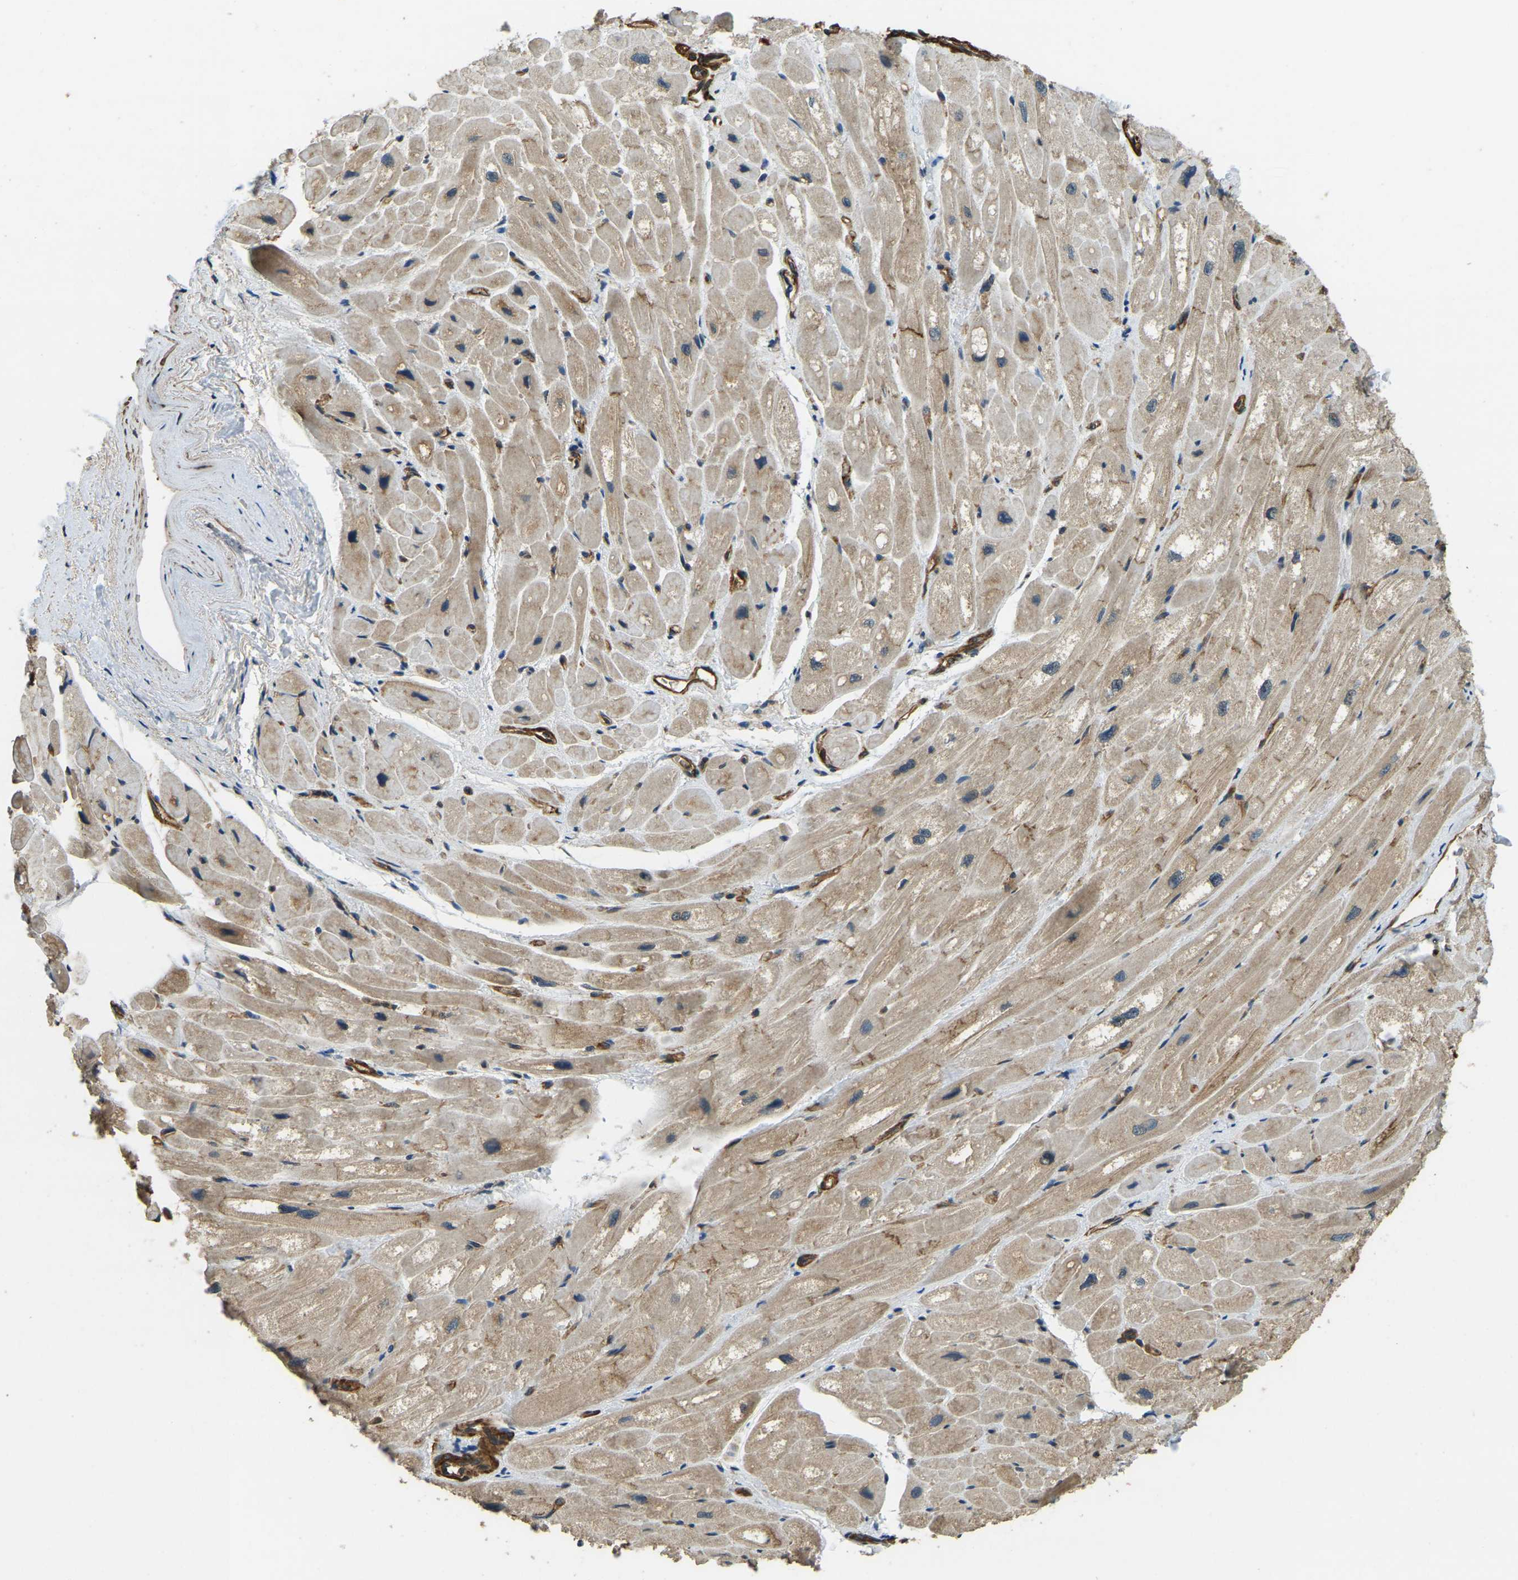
{"staining": {"intensity": "moderate", "quantity": ">75%", "location": "cytoplasmic/membranous"}, "tissue": "heart muscle", "cell_type": "Cardiomyocytes", "image_type": "normal", "snomed": [{"axis": "morphology", "description": "Normal tissue, NOS"}, {"axis": "topography", "description": "Heart"}], "caption": "Normal heart muscle demonstrates moderate cytoplasmic/membranous staining in about >75% of cardiomyocytes, visualized by immunohistochemistry.", "gene": "ERGIC1", "patient": {"sex": "male", "age": 49}}